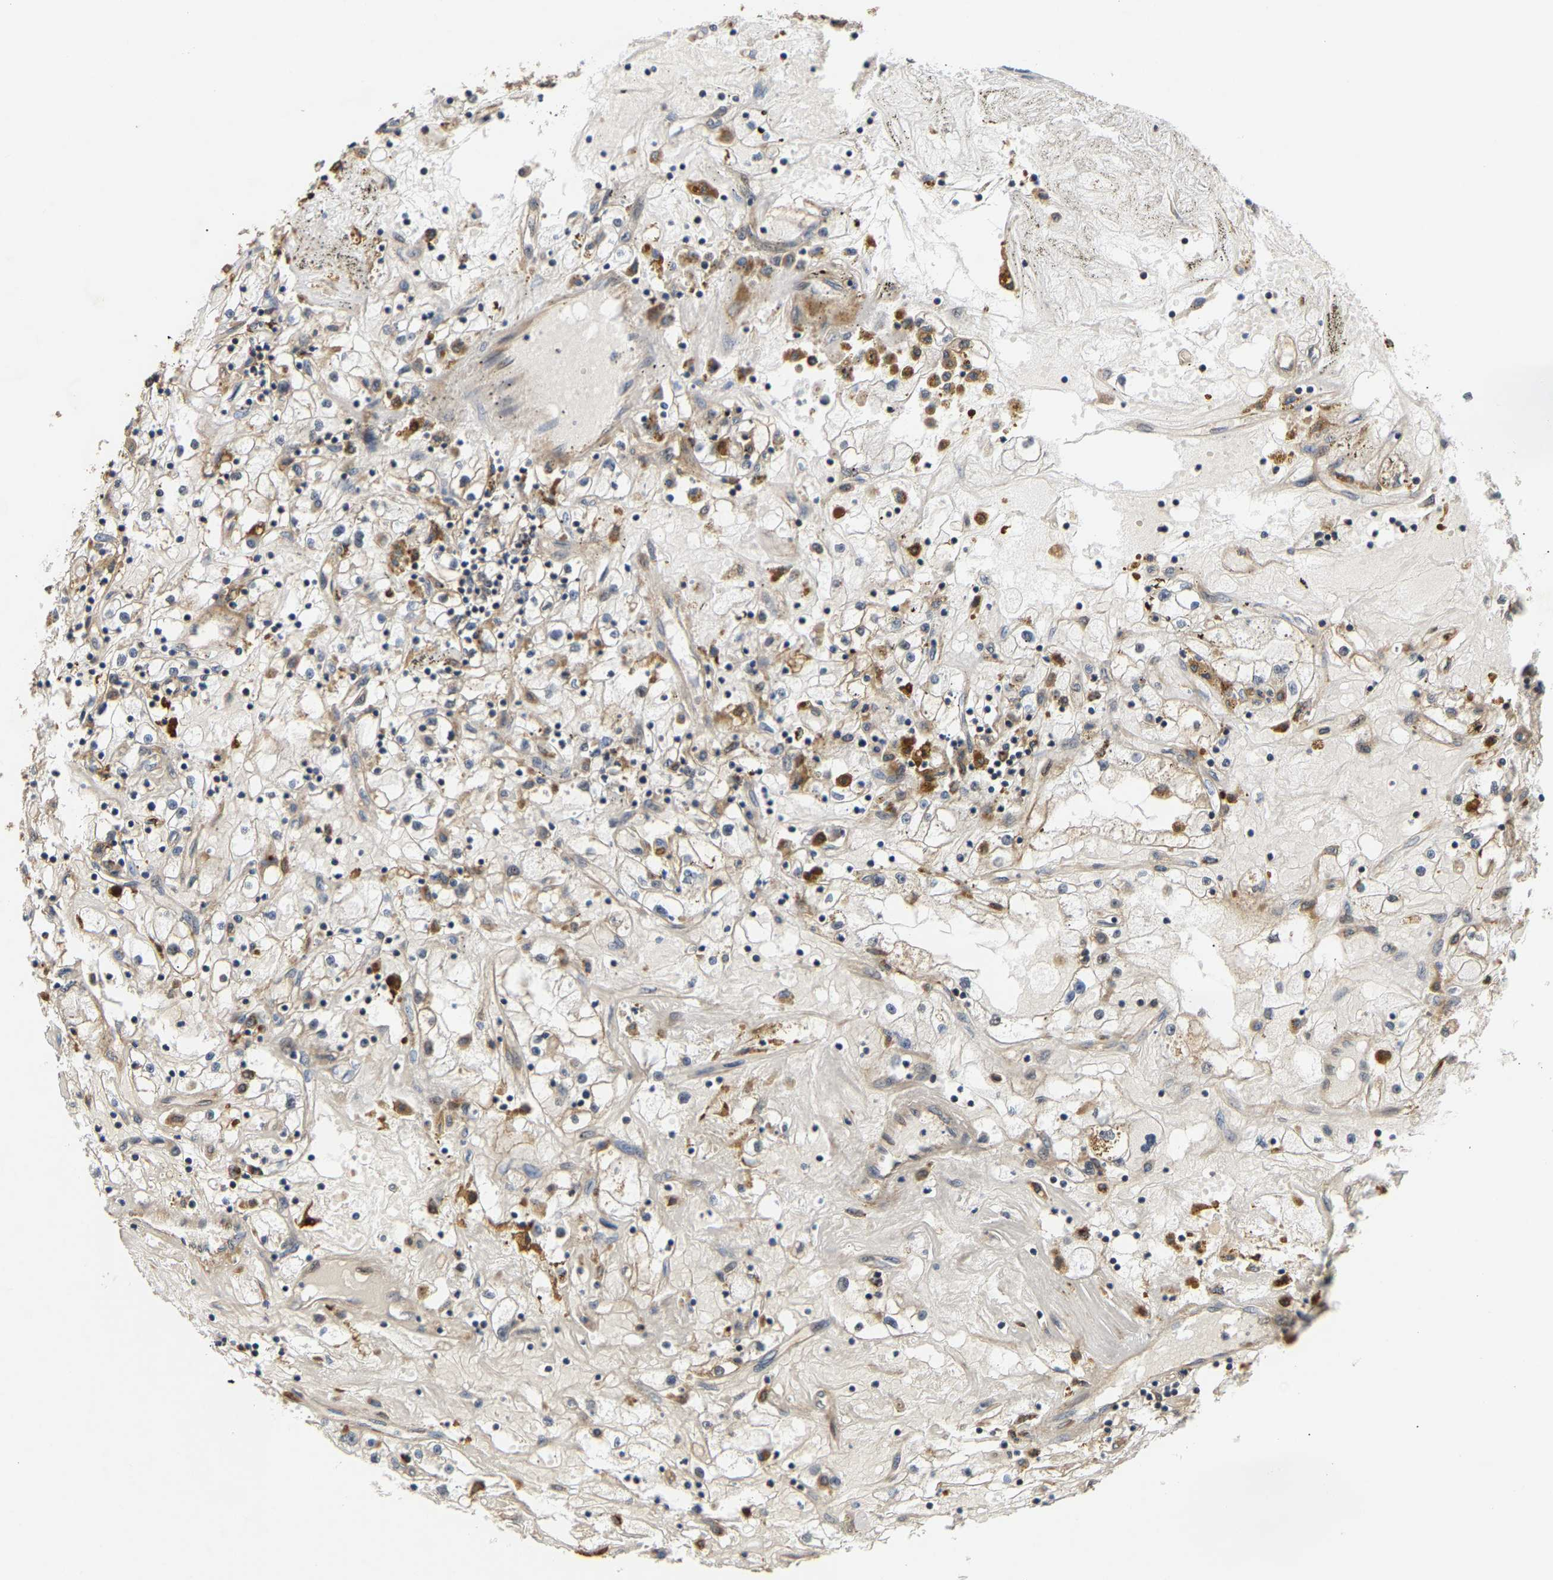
{"staining": {"intensity": "weak", "quantity": "<25%", "location": "cytoplasmic/membranous"}, "tissue": "renal cancer", "cell_type": "Tumor cells", "image_type": "cancer", "snomed": [{"axis": "morphology", "description": "Adenocarcinoma, NOS"}, {"axis": "topography", "description": "Kidney"}], "caption": "High power microscopy image of an IHC photomicrograph of renal adenocarcinoma, revealing no significant positivity in tumor cells.", "gene": "LARP6", "patient": {"sex": "male", "age": 56}}